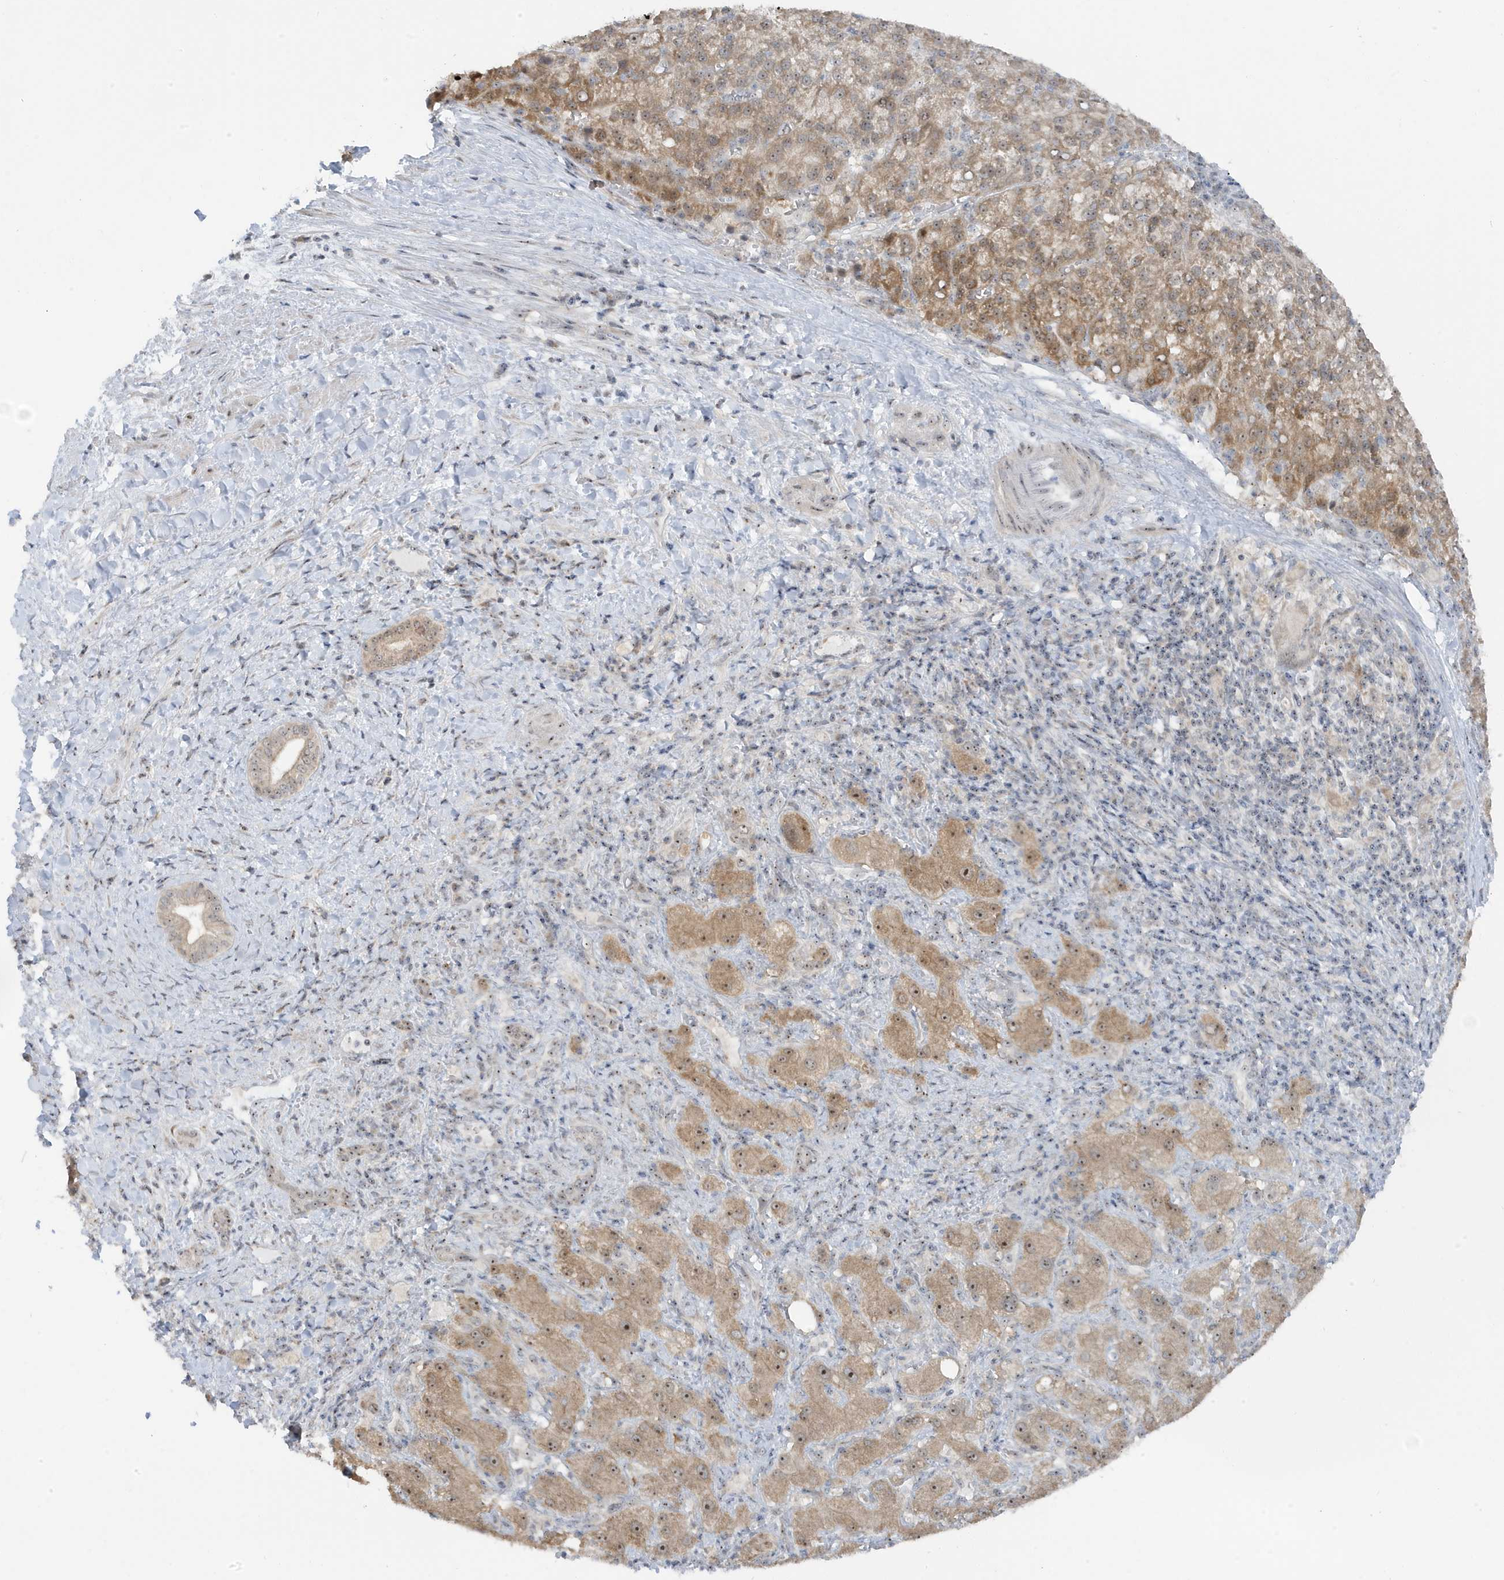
{"staining": {"intensity": "moderate", "quantity": "<25%", "location": "cytoplasmic/membranous"}, "tissue": "liver cancer", "cell_type": "Tumor cells", "image_type": "cancer", "snomed": [{"axis": "morphology", "description": "Carcinoma, Hepatocellular, NOS"}, {"axis": "topography", "description": "Liver"}], "caption": "Moderate cytoplasmic/membranous protein expression is present in about <25% of tumor cells in liver cancer (hepatocellular carcinoma).", "gene": "TSEN15", "patient": {"sex": "female", "age": 58}}